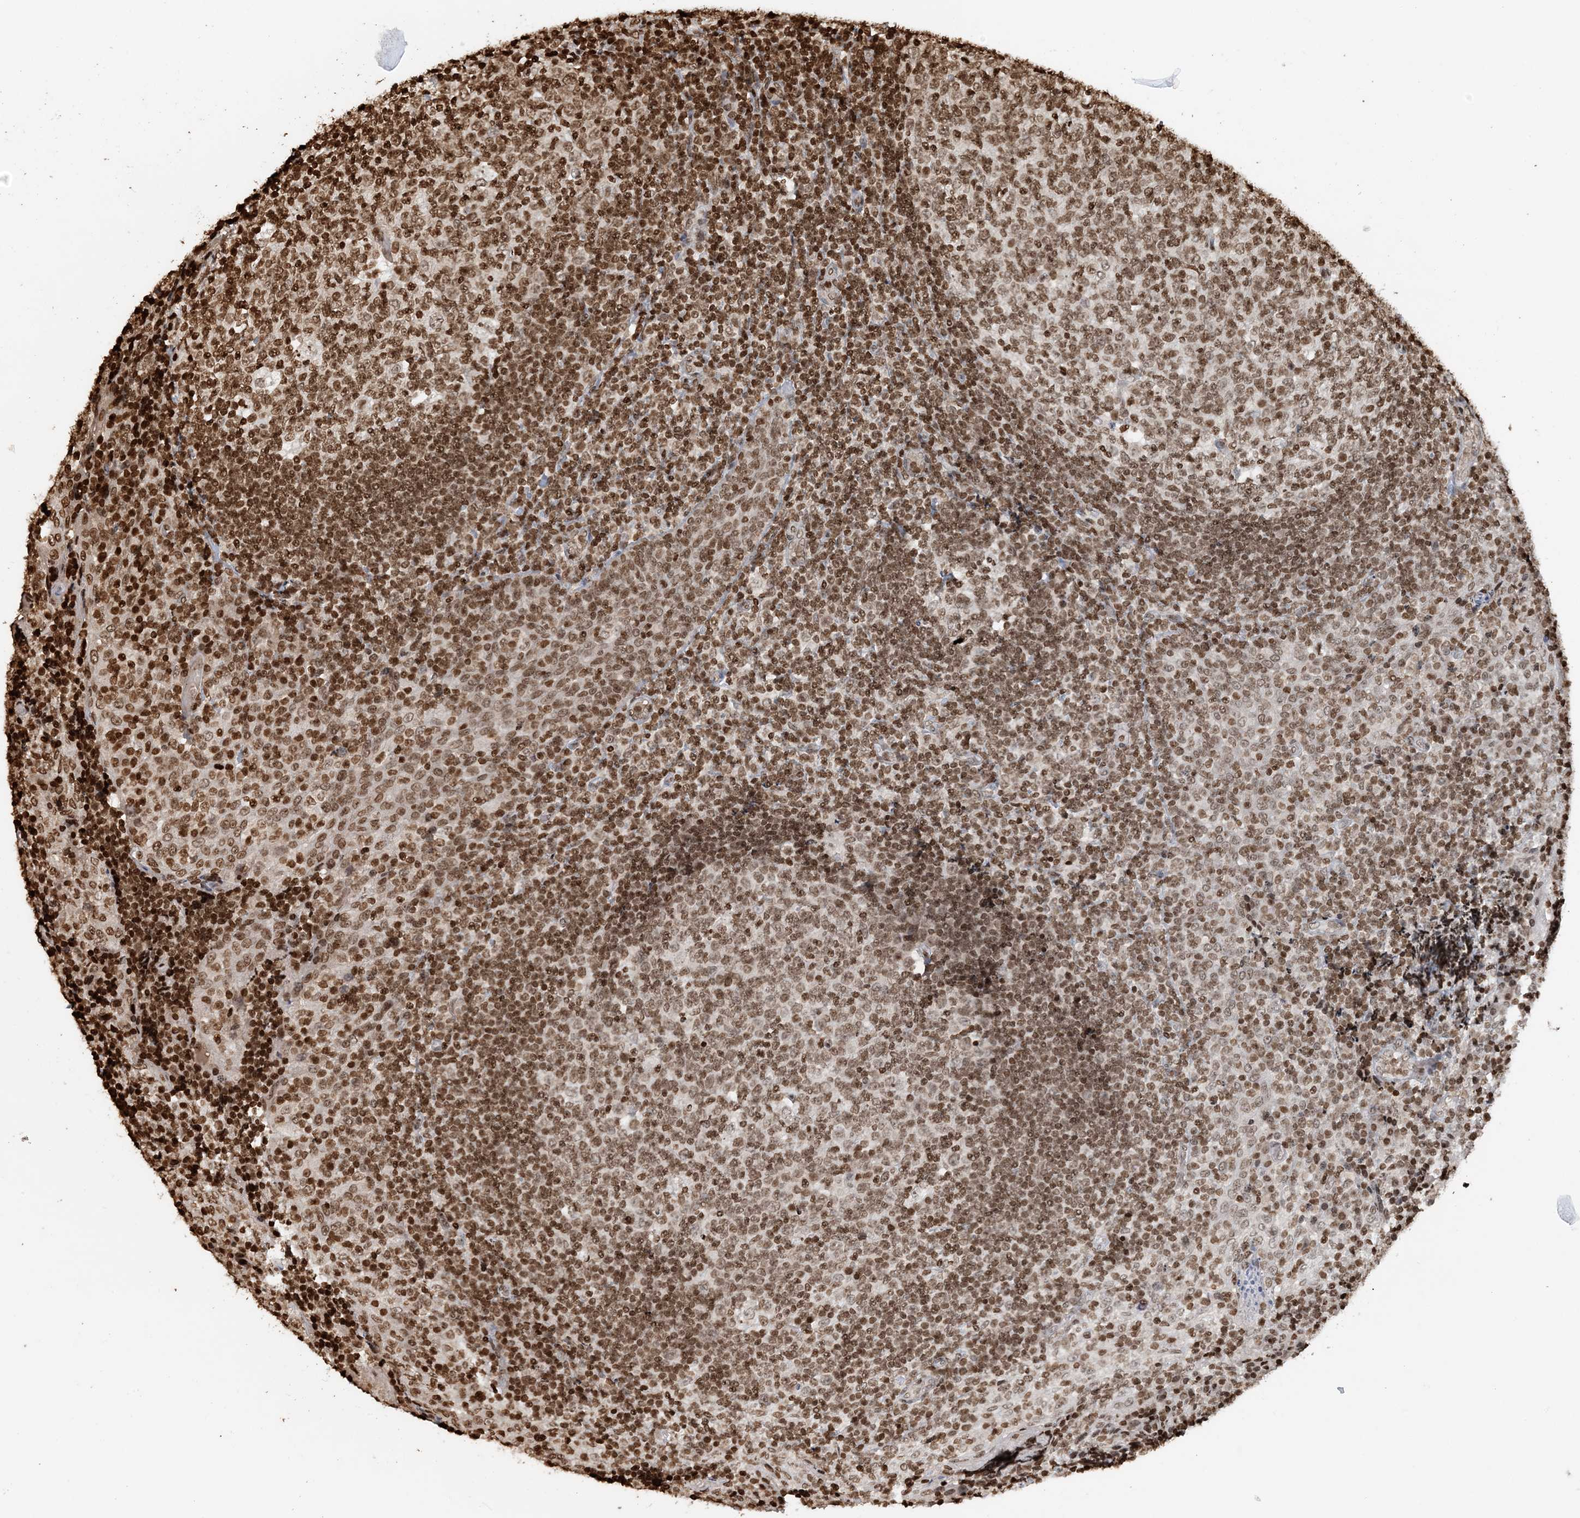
{"staining": {"intensity": "moderate", "quantity": ">75%", "location": "nuclear"}, "tissue": "tonsil", "cell_type": "Germinal center cells", "image_type": "normal", "snomed": [{"axis": "morphology", "description": "Normal tissue, NOS"}, {"axis": "topography", "description": "Tonsil"}], "caption": "Protein expression analysis of normal human tonsil reveals moderate nuclear expression in about >75% of germinal center cells.", "gene": "H3", "patient": {"sex": "female", "age": 19}}